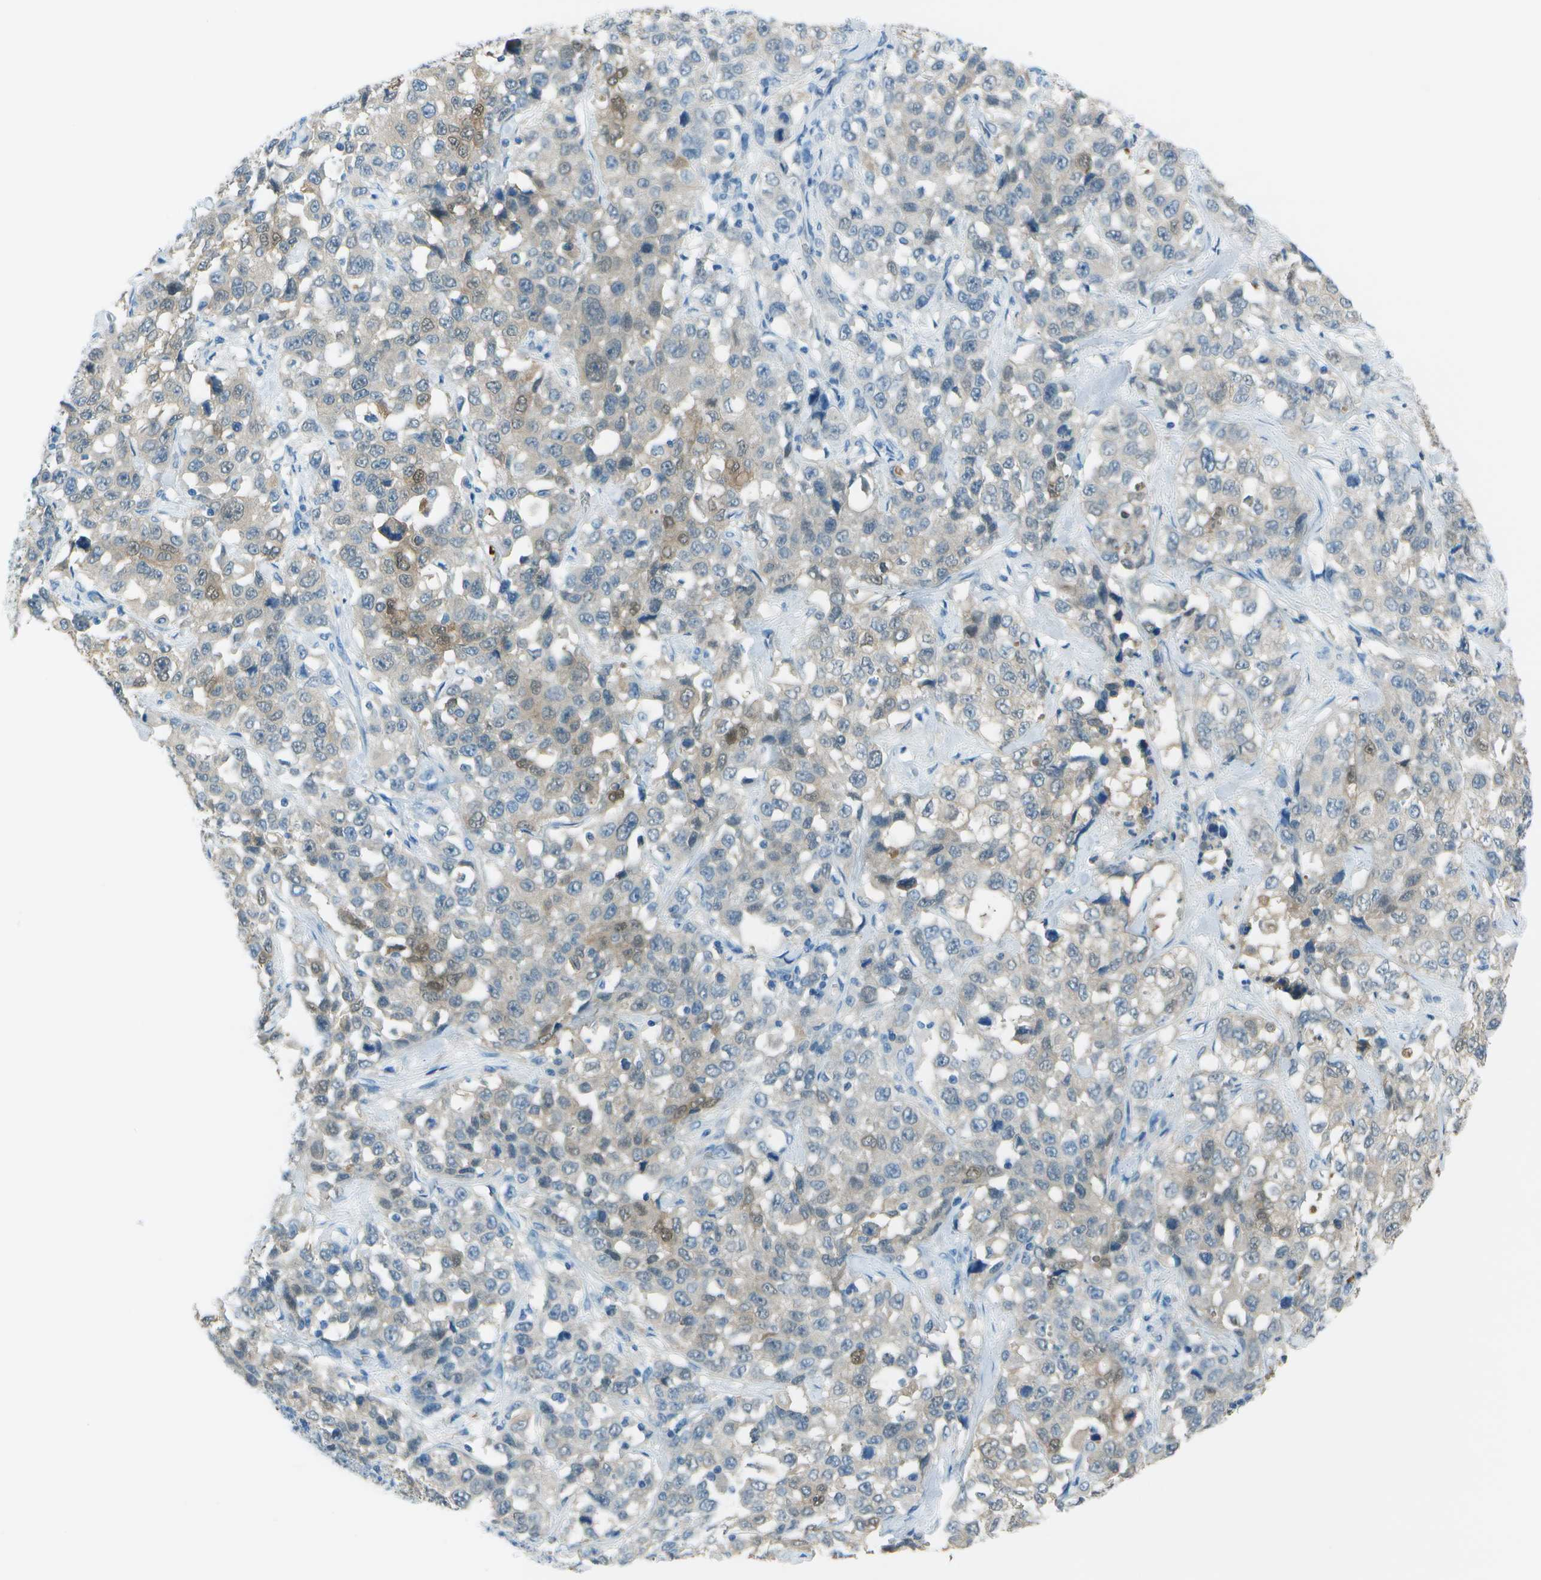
{"staining": {"intensity": "weak", "quantity": "25%-75%", "location": "cytoplasmic/membranous,nuclear"}, "tissue": "stomach cancer", "cell_type": "Tumor cells", "image_type": "cancer", "snomed": [{"axis": "morphology", "description": "Normal tissue, NOS"}, {"axis": "morphology", "description": "Adenocarcinoma, NOS"}, {"axis": "topography", "description": "Stomach"}], "caption": "Immunohistochemistry (IHC) staining of stomach cancer (adenocarcinoma), which reveals low levels of weak cytoplasmic/membranous and nuclear staining in about 25%-75% of tumor cells indicating weak cytoplasmic/membranous and nuclear protein staining. The staining was performed using DAB (brown) for protein detection and nuclei were counterstained in hematoxylin (blue).", "gene": "ASL", "patient": {"sex": "male", "age": 48}}